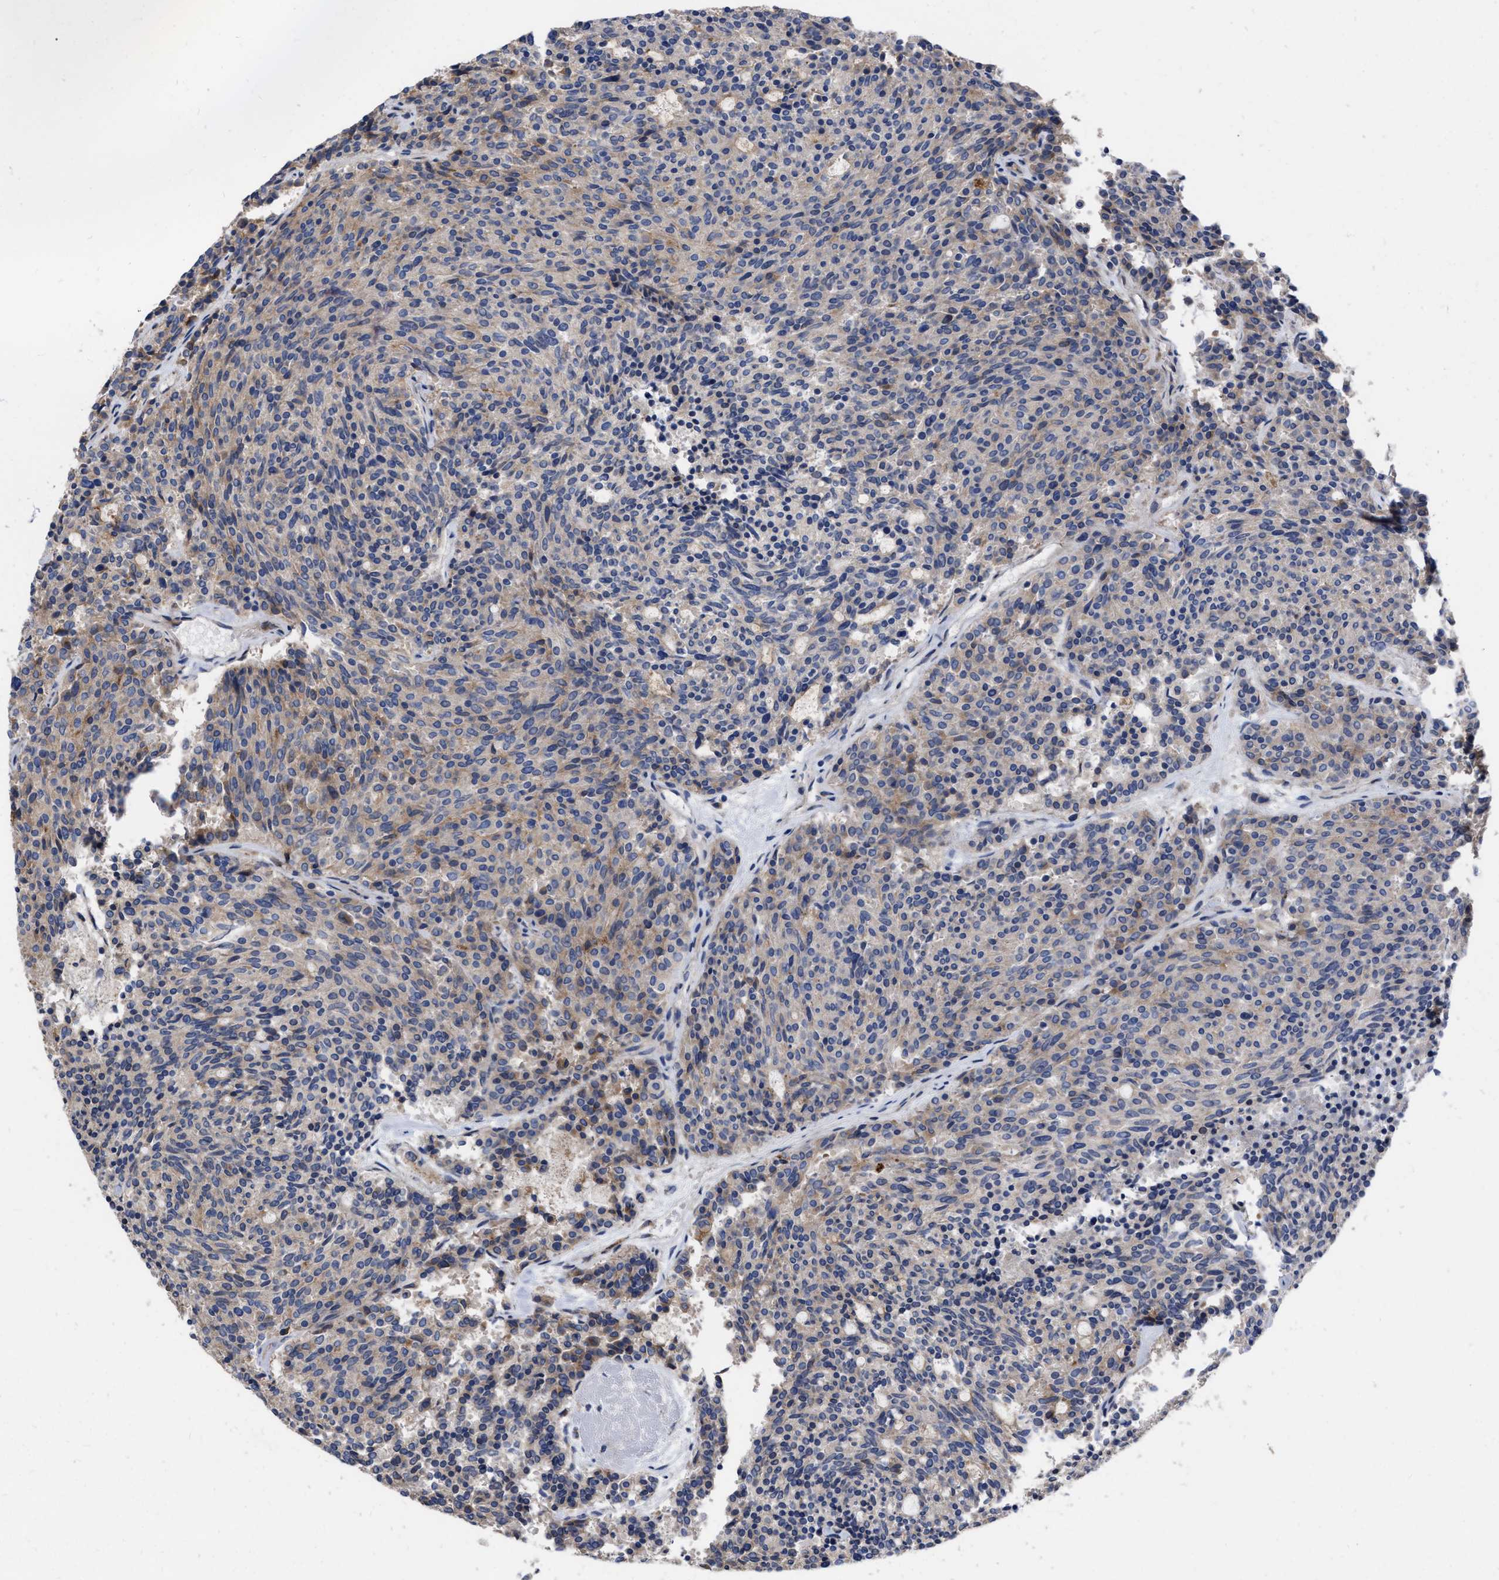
{"staining": {"intensity": "weak", "quantity": "25%-75%", "location": "cytoplasmic/membranous"}, "tissue": "carcinoid", "cell_type": "Tumor cells", "image_type": "cancer", "snomed": [{"axis": "morphology", "description": "Carcinoid, malignant, NOS"}, {"axis": "topography", "description": "Pancreas"}], "caption": "High-power microscopy captured an immunohistochemistry image of carcinoid, revealing weak cytoplasmic/membranous expression in approximately 25%-75% of tumor cells. (DAB (3,3'-diaminobenzidine) IHC, brown staining for protein, blue staining for nuclei).", "gene": "MLST8", "patient": {"sex": "female", "age": 54}}